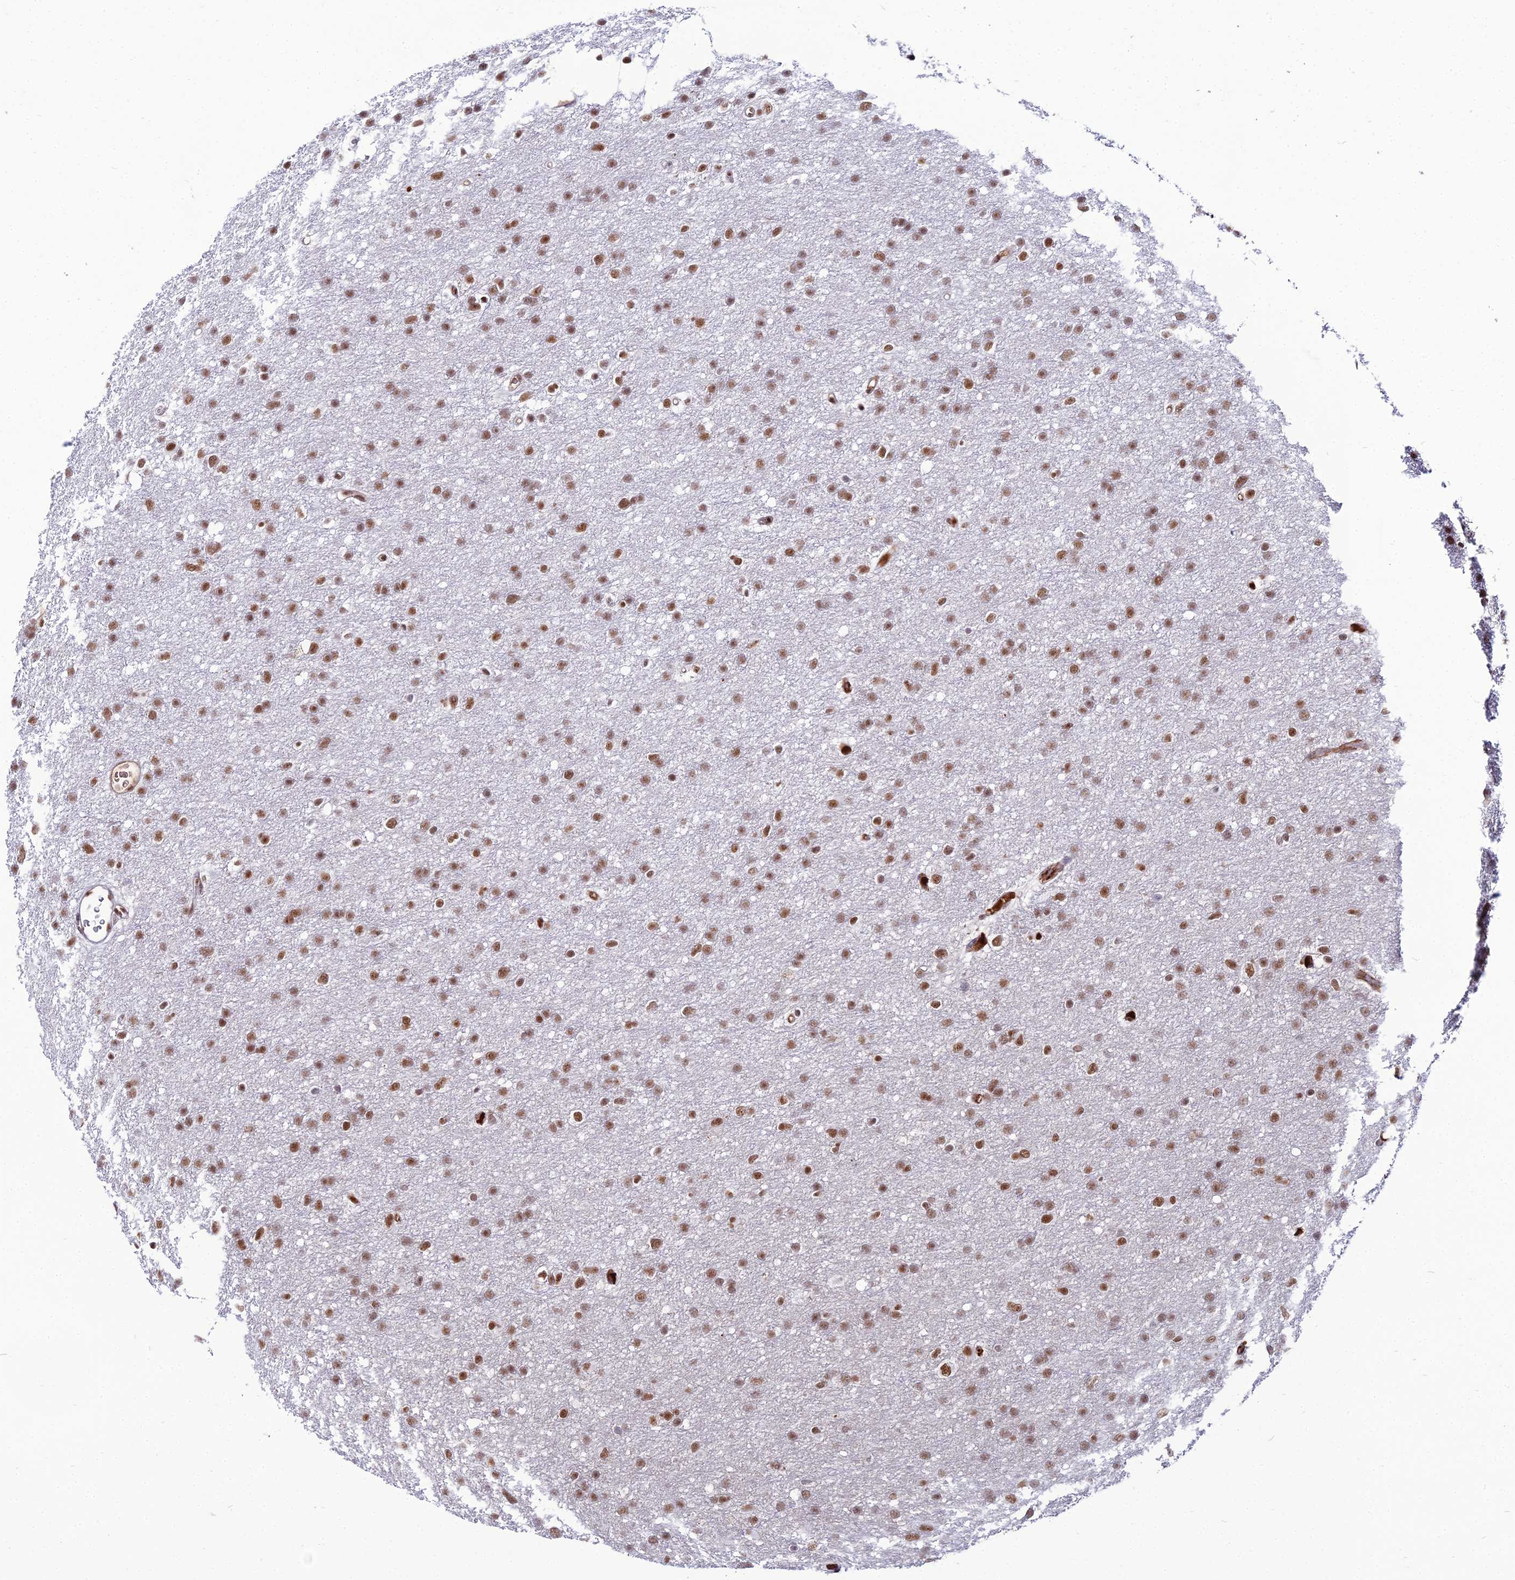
{"staining": {"intensity": "moderate", "quantity": ">75%", "location": "nuclear"}, "tissue": "glioma", "cell_type": "Tumor cells", "image_type": "cancer", "snomed": [{"axis": "morphology", "description": "Glioma, malignant, High grade"}, {"axis": "topography", "description": "Cerebral cortex"}], "caption": "Immunohistochemistry (IHC) of glioma reveals medium levels of moderate nuclear positivity in about >75% of tumor cells.", "gene": "RBM12", "patient": {"sex": "female", "age": 36}}